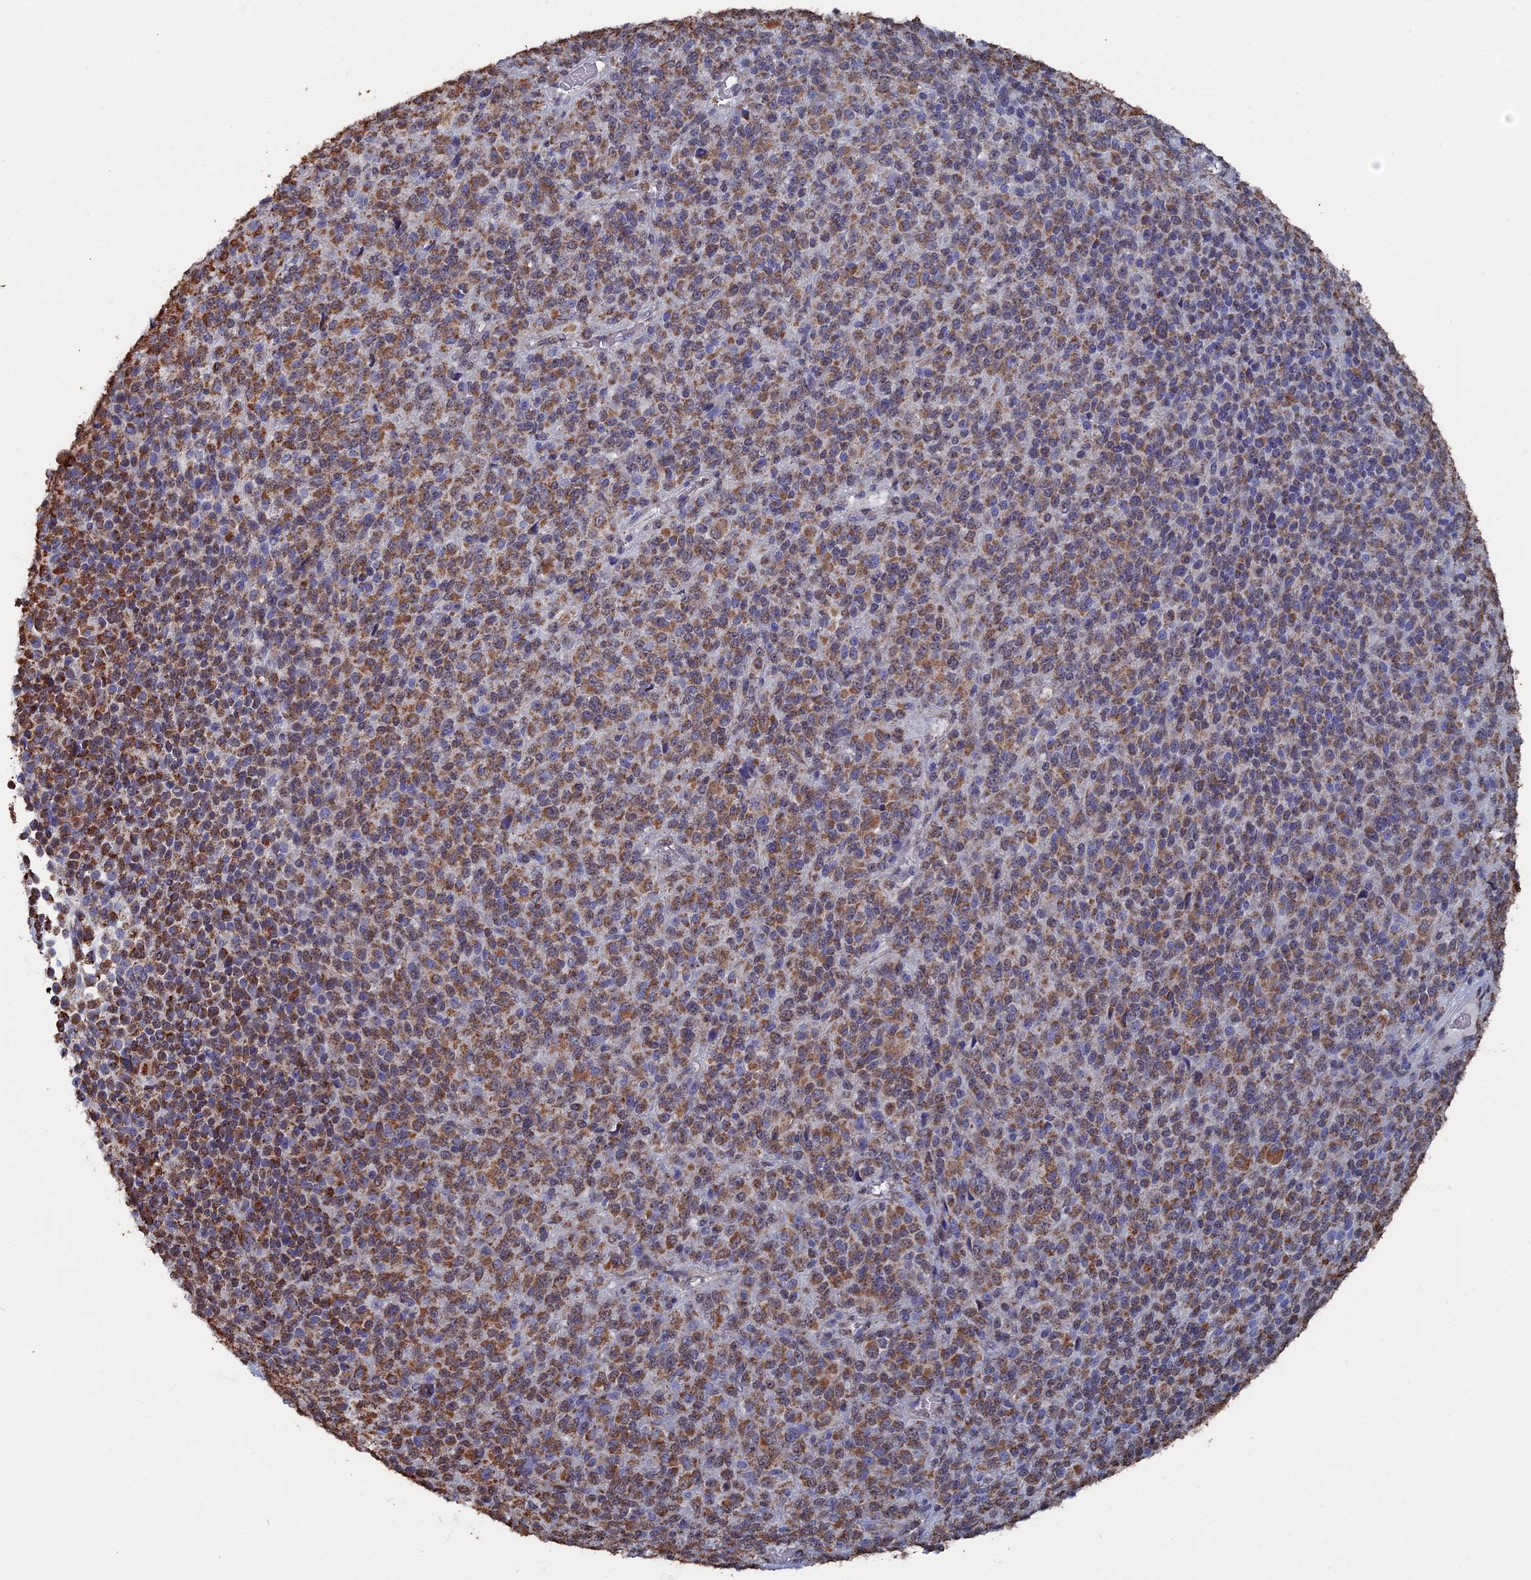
{"staining": {"intensity": "moderate", "quantity": ">75%", "location": "cytoplasmic/membranous"}, "tissue": "melanoma", "cell_type": "Tumor cells", "image_type": "cancer", "snomed": [{"axis": "morphology", "description": "Malignant melanoma, Metastatic site"}, {"axis": "topography", "description": "Brain"}], "caption": "Malignant melanoma (metastatic site) stained for a protein (brown) reveals moderate cytoplasmic/membranous positive positivity in approximately >75% of tumor cells.", "gene": "SMG9", "patient": {"sex": "female", "age": 56}}